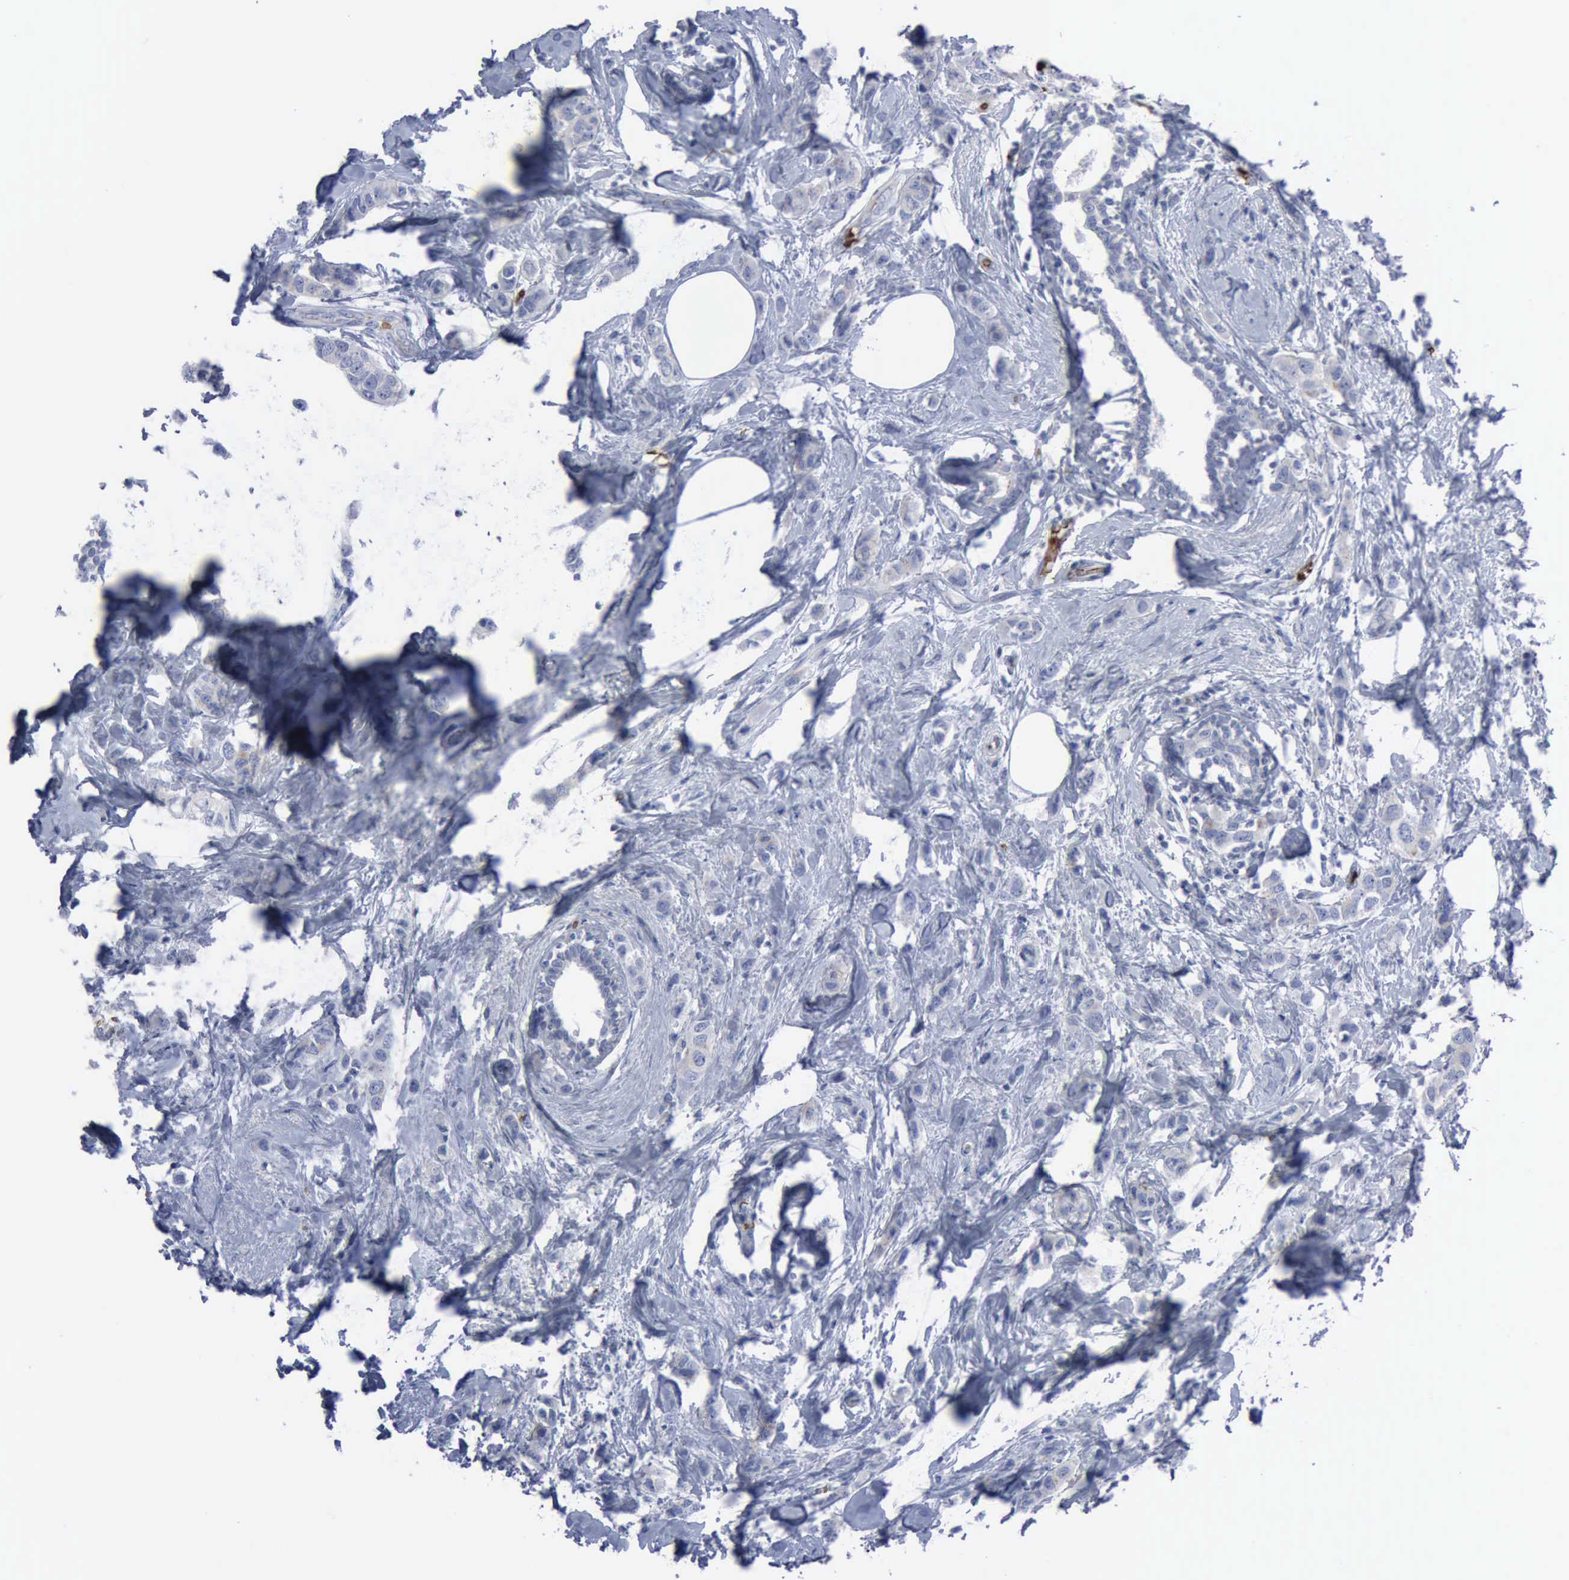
{"staining": {"intensity": "negative", "quantity": "none", "location": "none"}, "tissue": "breast cancer", "cell_type": "Tumor cells", "image_type": "cancer", "snomed": [{"axis": "morphology", "description": "Normal tissue, NOS"}, {"axis": "morphology", "description": "Duct carcinoma"}, {"axis": "topography", "description": "Breast"}], "caption": "This is an immunohistochemistry photomicrograph of human invasive ductal carcinoma (breast). There is no positivity in tumor cells.", "gene": "TGFB1", "patient": {"sex": "female", "age": 50}}